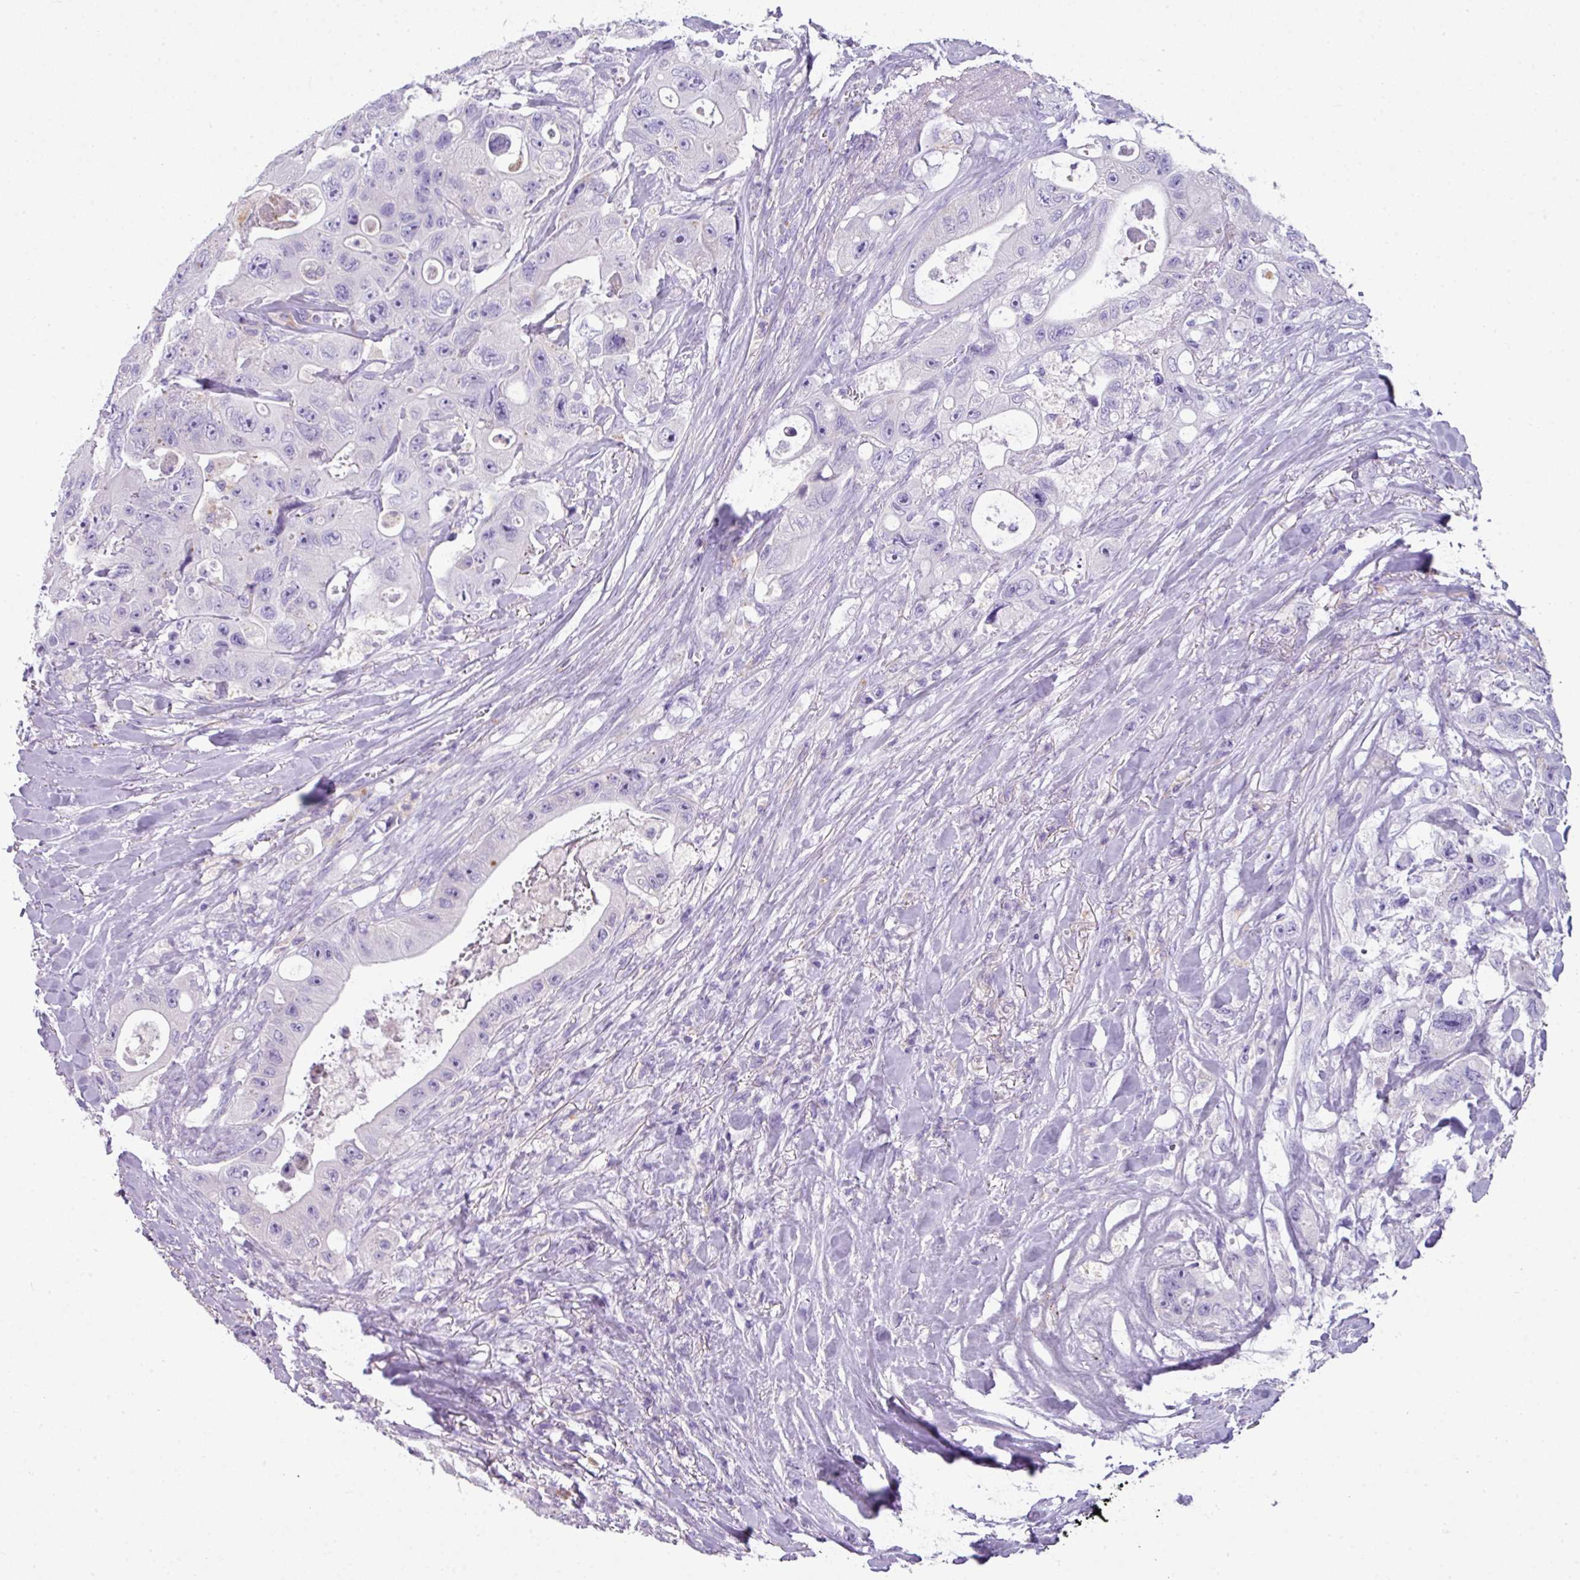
{"staining": {"intensity": "negative", "quantity": "none", "location": "none"}, "tissue": "colorectal cancer", "cell_type": "Tumor cells", "image_type": "cancer", "snomed": [{"axis": "morphology", "description": "Adenocarcinoma, NOS"}, {"axis": "topography", "description": "Colon"}], "caption": "Immunohistochemical staining of colorectal cancer (adenocarcinoma) demonstrates no significant expression in tumor cells.", "gene": "ZNF568", "patient": {"sex": "female", "age": 46}}